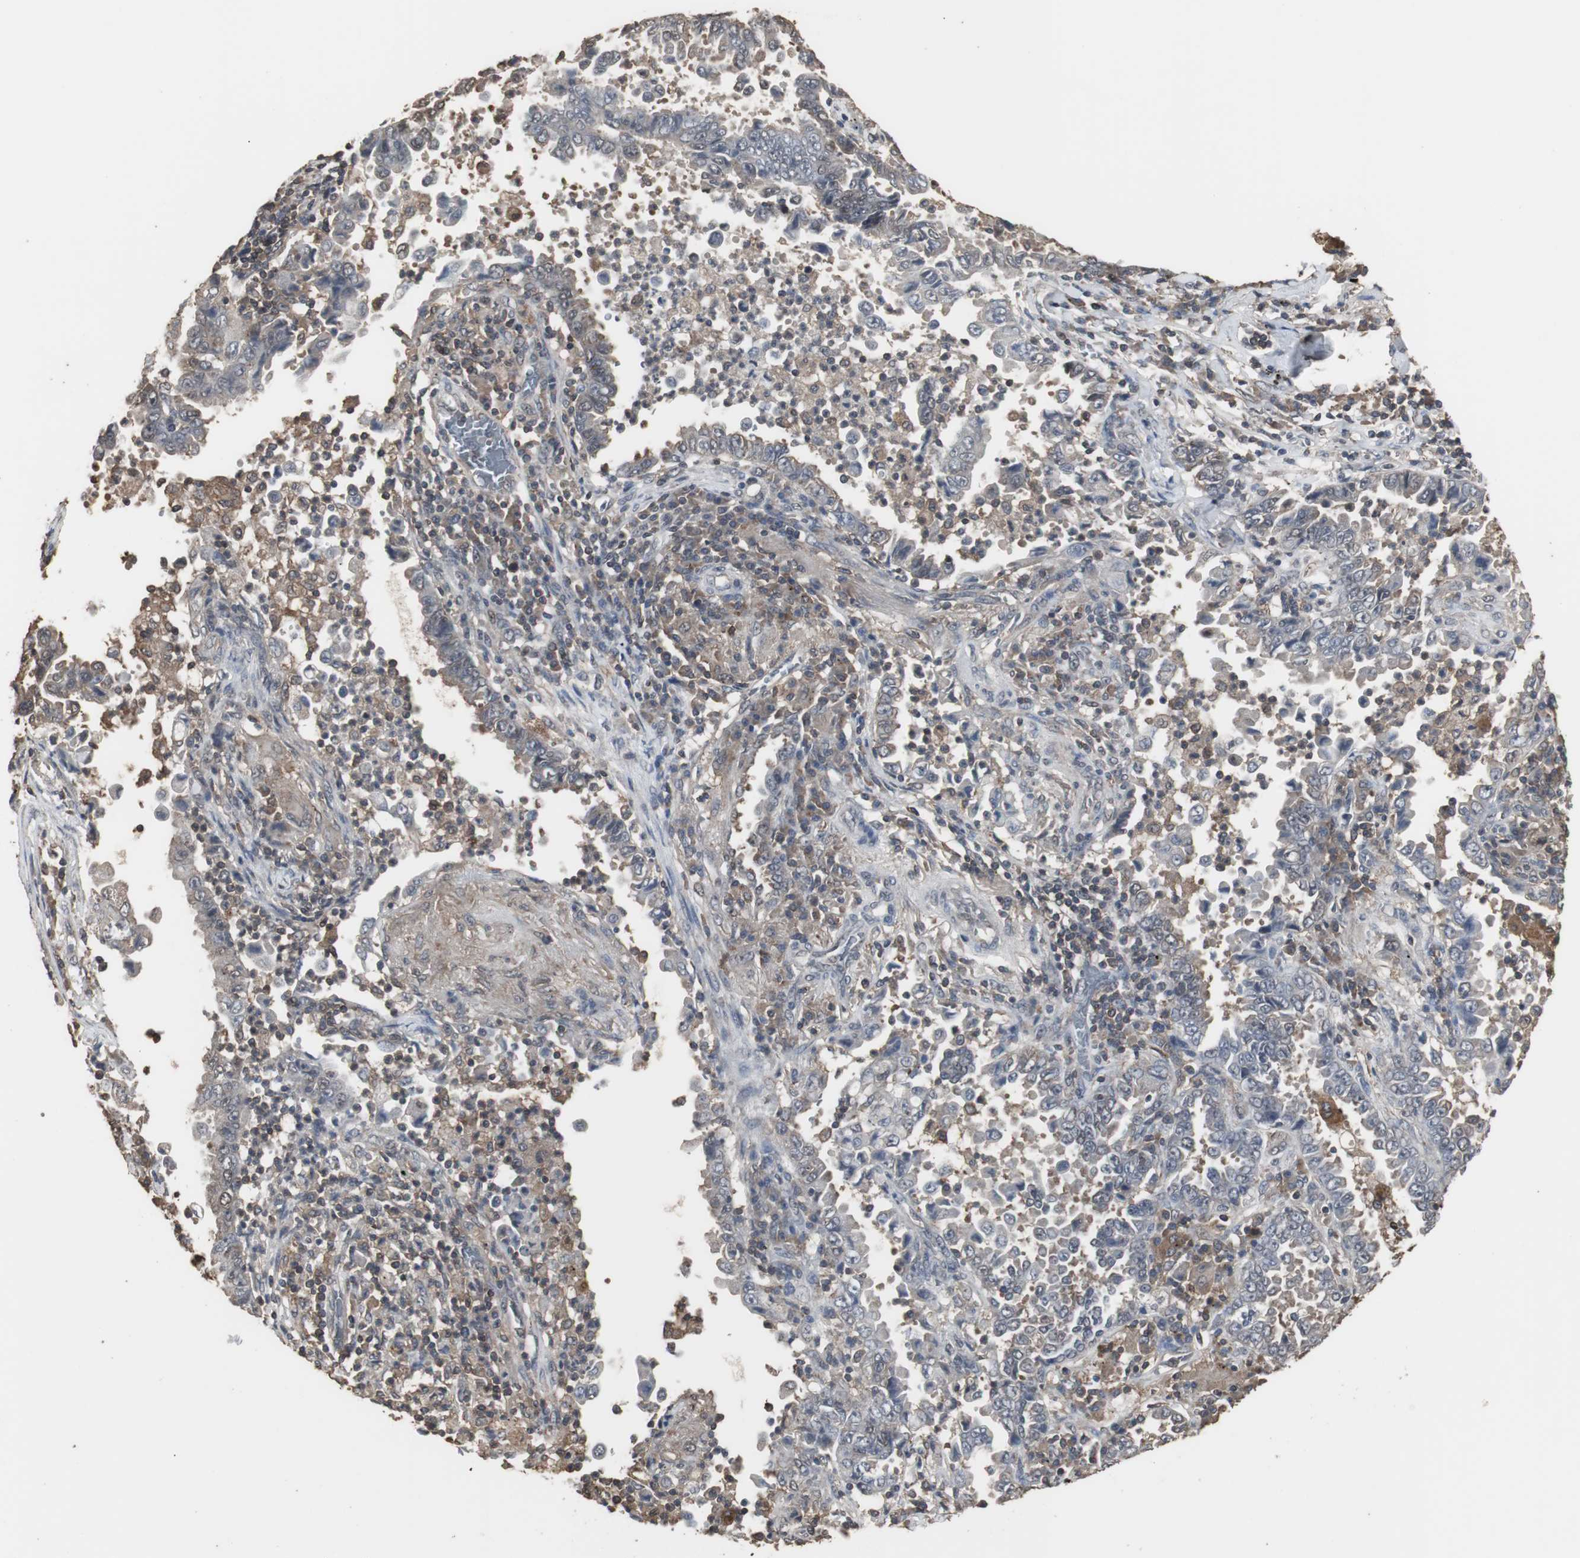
{"staining": {"intensity": "weak", "quantity": "<25%", "location": "cytoplasmic/membranous"}, "tissue": "lung cancer", "cell_type": "Tumor cells", "image_type": "cancer", "snomed": [{"axis": "morphology", "description": "Normal tissue, NOS"}, {"axis": "morphology", "description": "Inflammation, NOS"}, {"axis": "morphology", "description": "Adenocarcinoma, NOS"}, {"axis": "topography", "description": "Lung"}], "caption": "The image displays no staining of tumor cells in lung cancer (adenocarcinoma).", "gene": "HPRT1", "patient": {"sex": "female", "age": 64}}